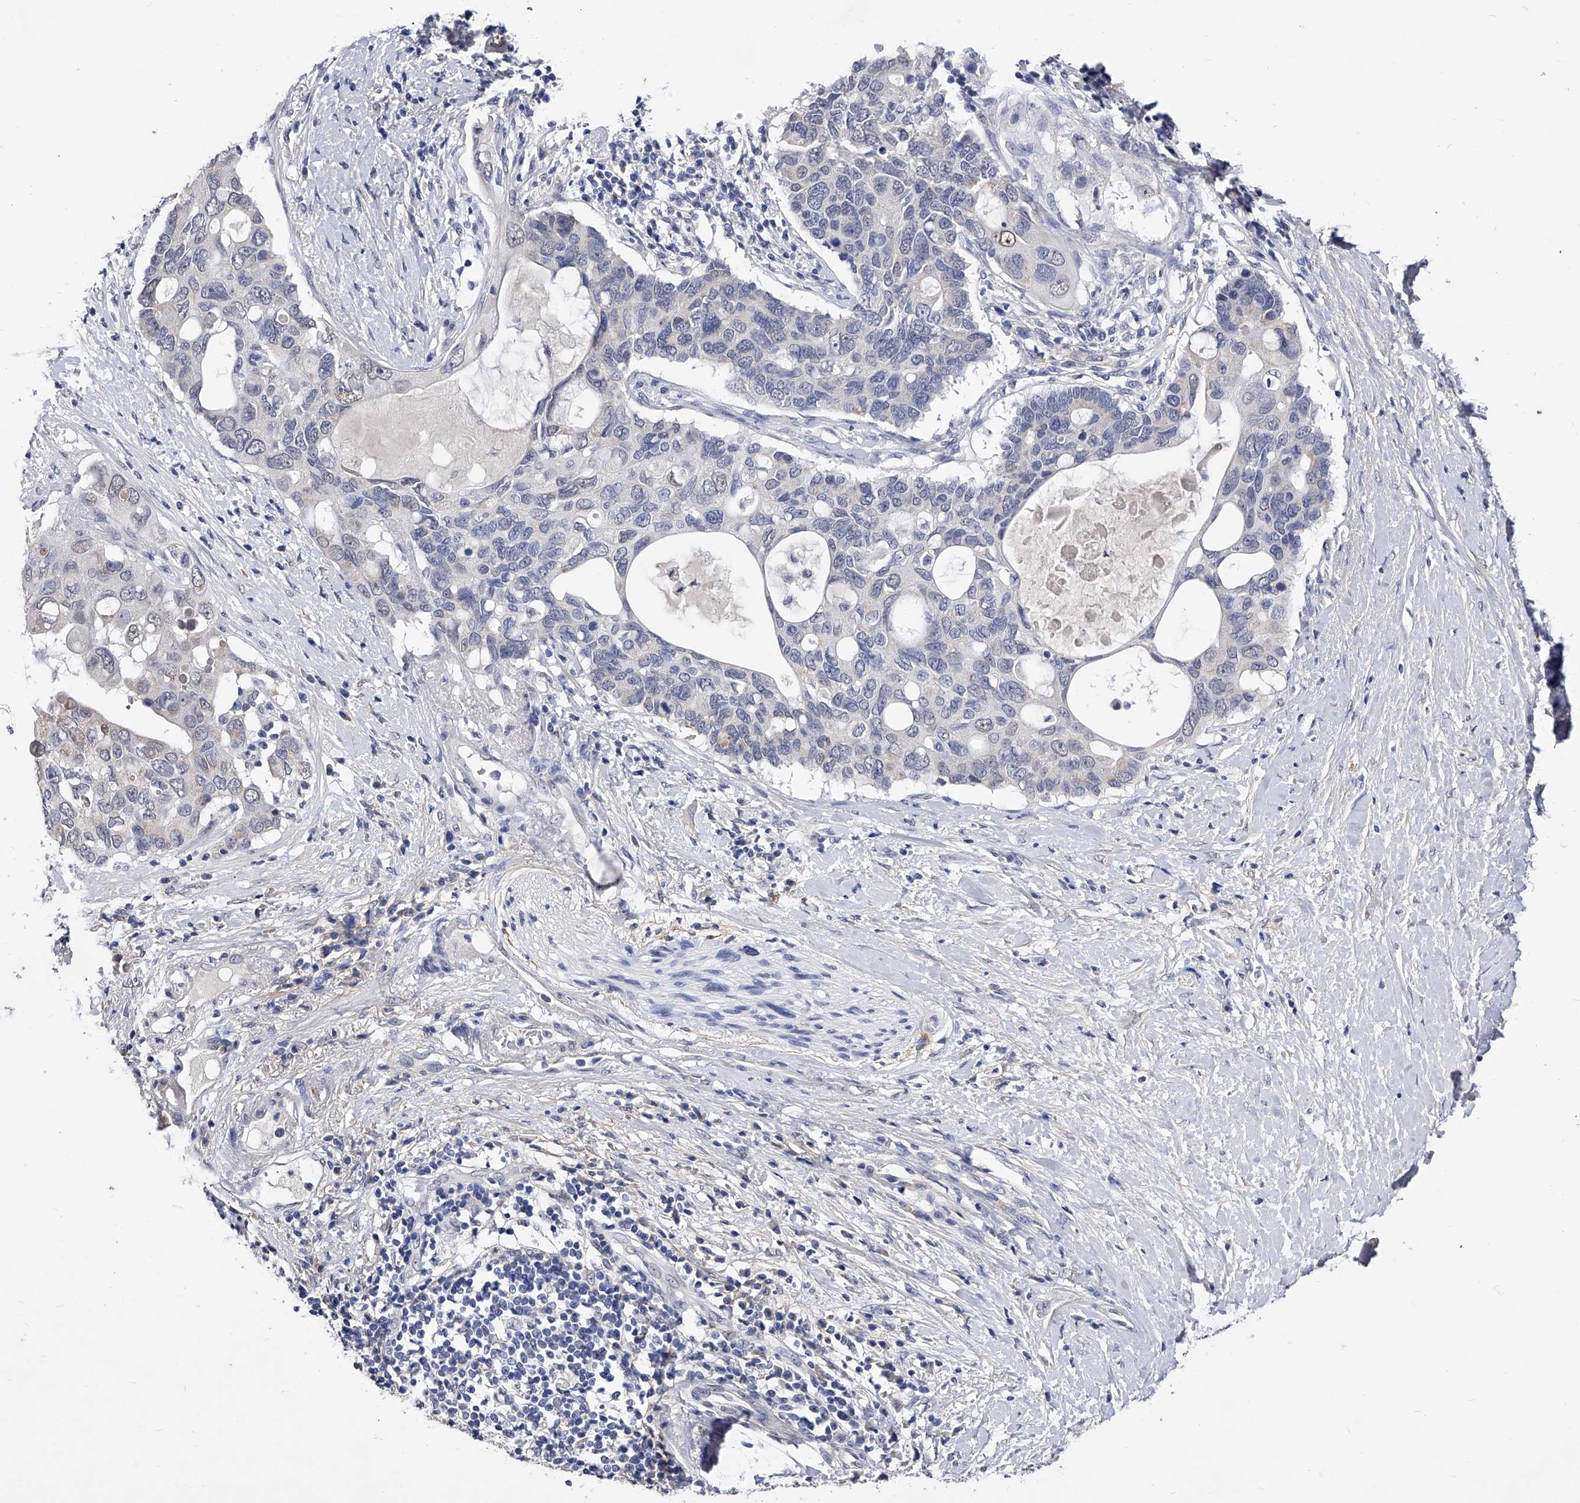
{"staining": {"intensity": "weak", "quantity": "<25%", "location": "nuclear"}, "tissue": "pancreatic cancer", "cell_type": "Tumor cells", "image_type": "cancer", "snomed": [{"axis": "morphology", "description": "Adenocarcinoma, NOS"}, {"axis": "topography", "description": "Pancreas"}], "caption": "Immunohistochemistry of human pancreatic adenocarcinoma demonstrates no staining in tumor cells.", "gene": "ZNF529", "patient": {"sex": "female", "age": 56}}